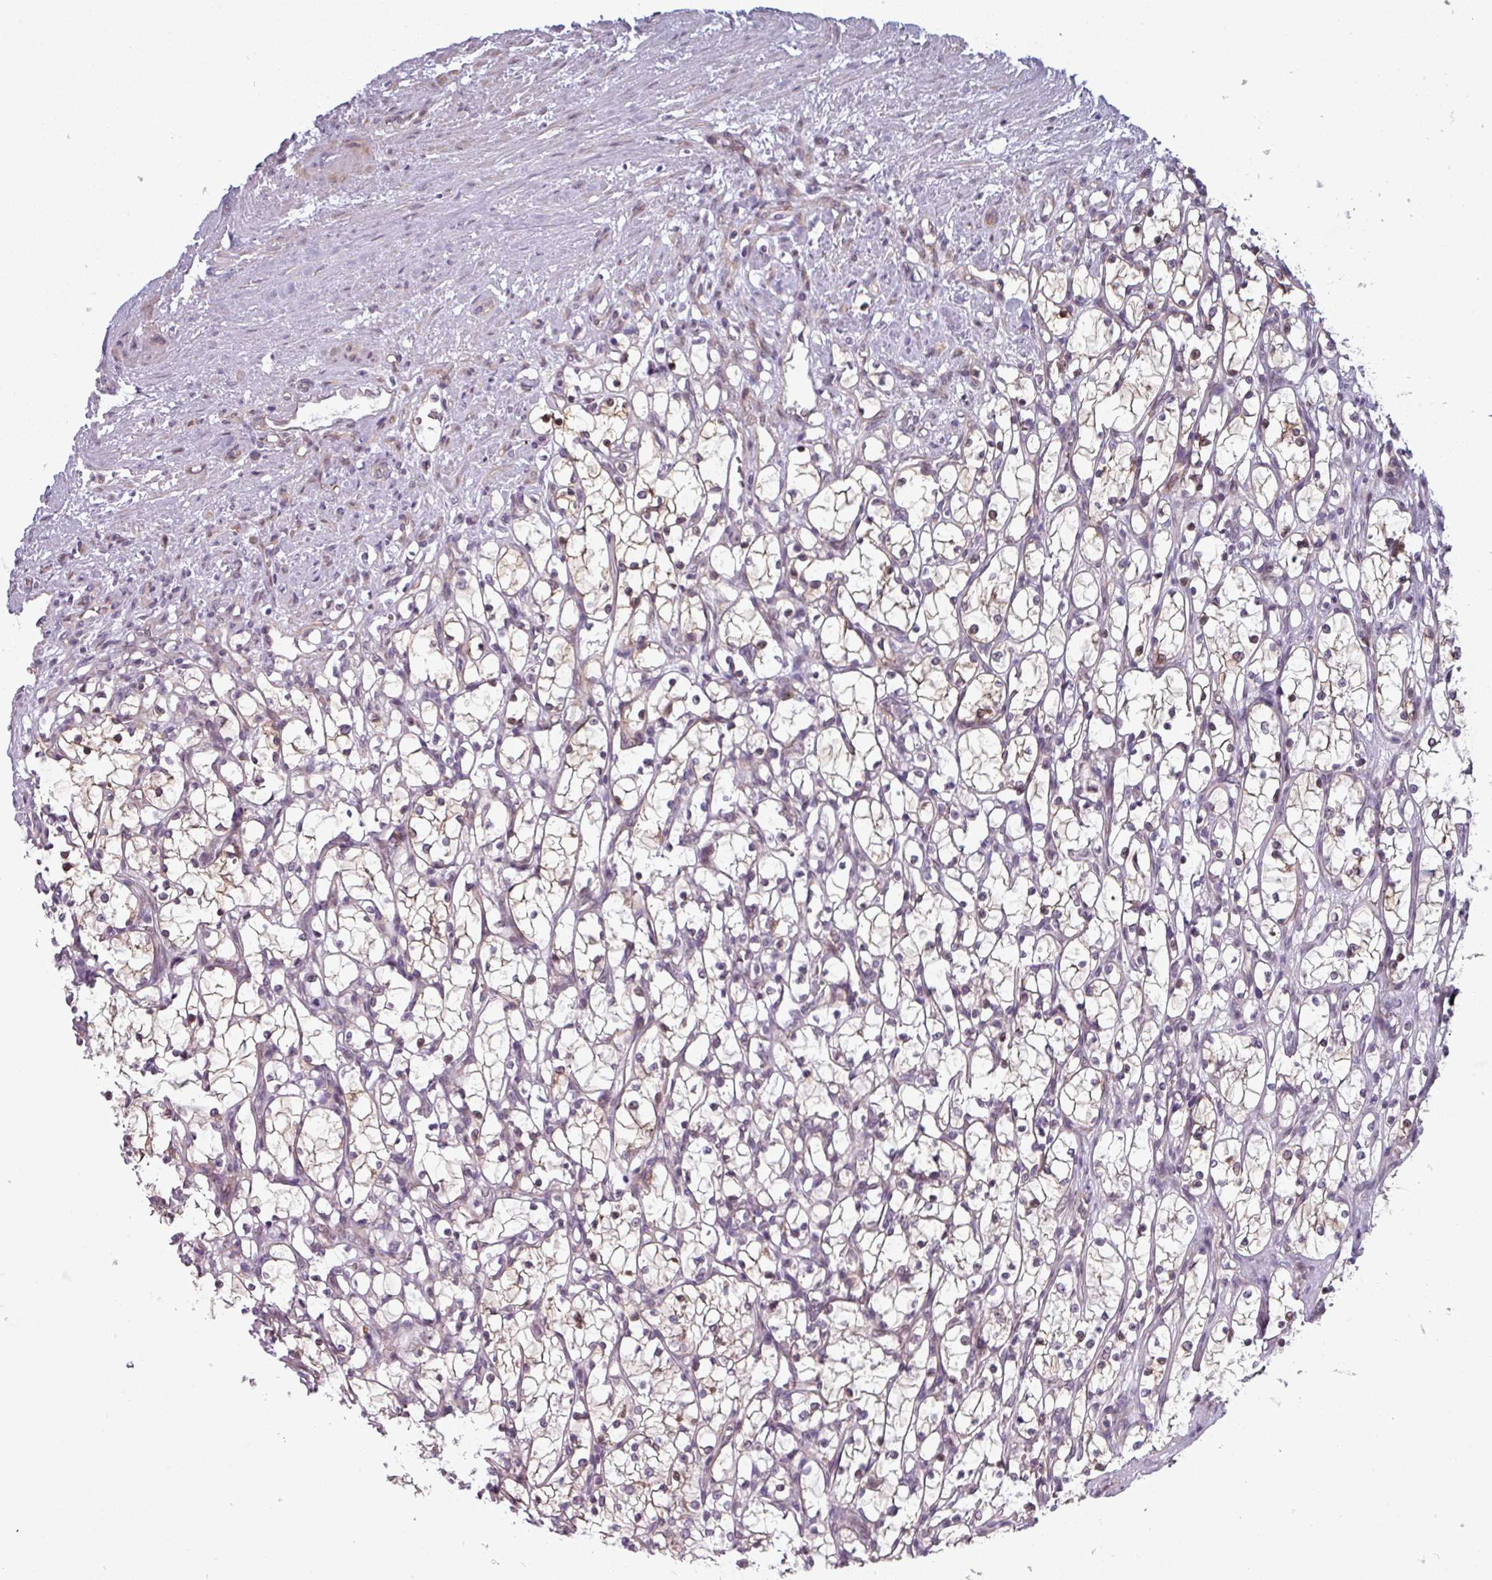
{"staining": {"intensity": "weak", "quantity": "<25%", "location": "nuclear"}, "tissue": "renal cancer", "cell_type": "Tumor cells", "image_type": "cancer", "snomed": [{"axis": "morphology", "description": "Adenocarcinoma, NOS"}, {"axis": "topography", "description": "Kidney"}], "caption": "A histopathology image of renal cancer (adenocarcinoma) stained for a protein exhibits no brown staining in tumor cells.", "gene": "PRAMEF12", "patient": {"sex": "female", "age": 69}}